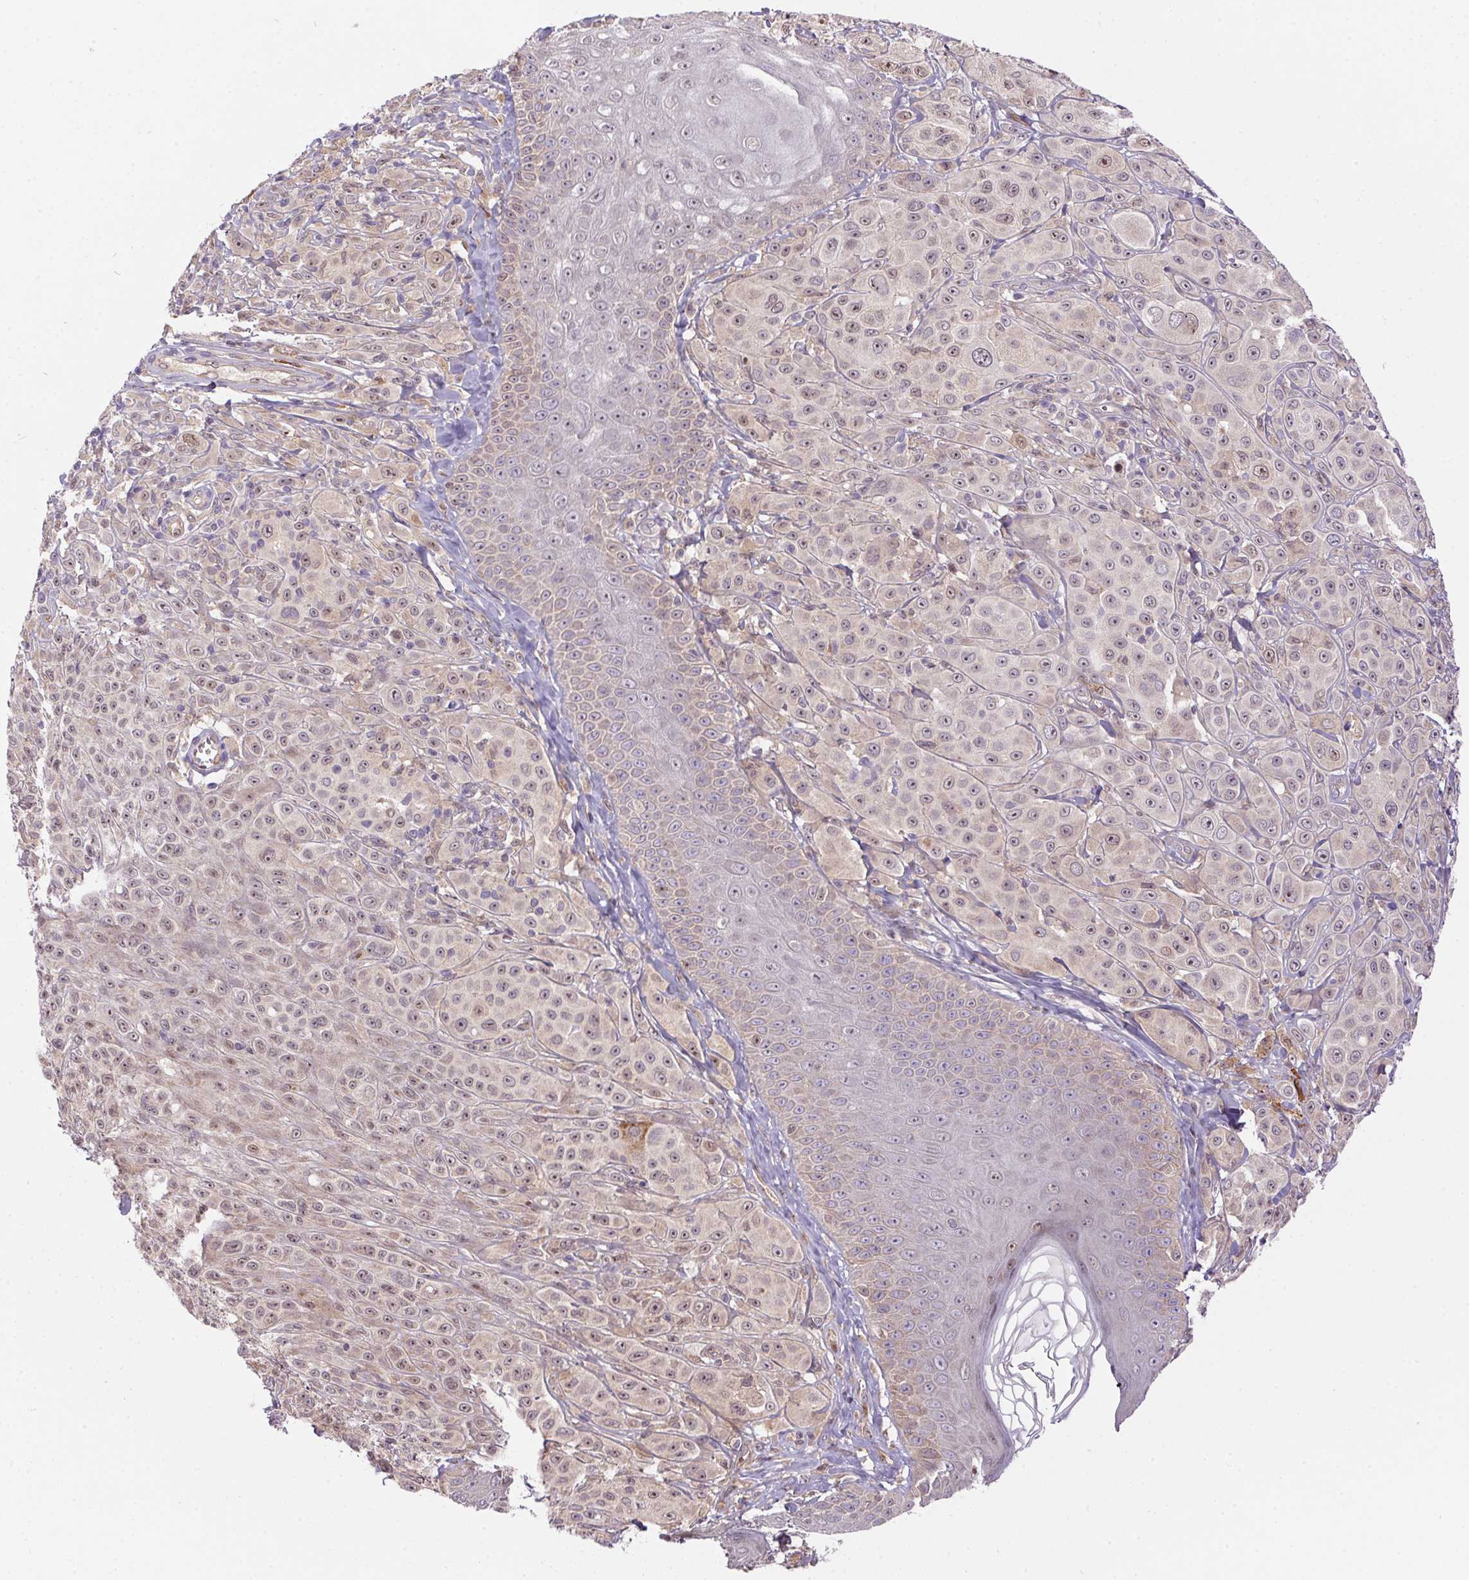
{"staining": {"intensity": "weak", "quantity": "<25%", "location": "cytoplasmic/membranous"}, "tissue": "melanoma", "cell_type": "Tumor cells", "image_type": "cancer", "snomed": [{"axis": "morphology", "description": "Malignant melanoma, NOS"}, {"axis": "topography", "description": "Skin"}], "caption": "Immunohistochemistry (IHC) histopathology image of neoplastic tissue: human melanoma stained with DAB displays no significant protein staining in tumor cells.", "gene": "NUDT16", "patient": {"sex": "male", "age": 67}}